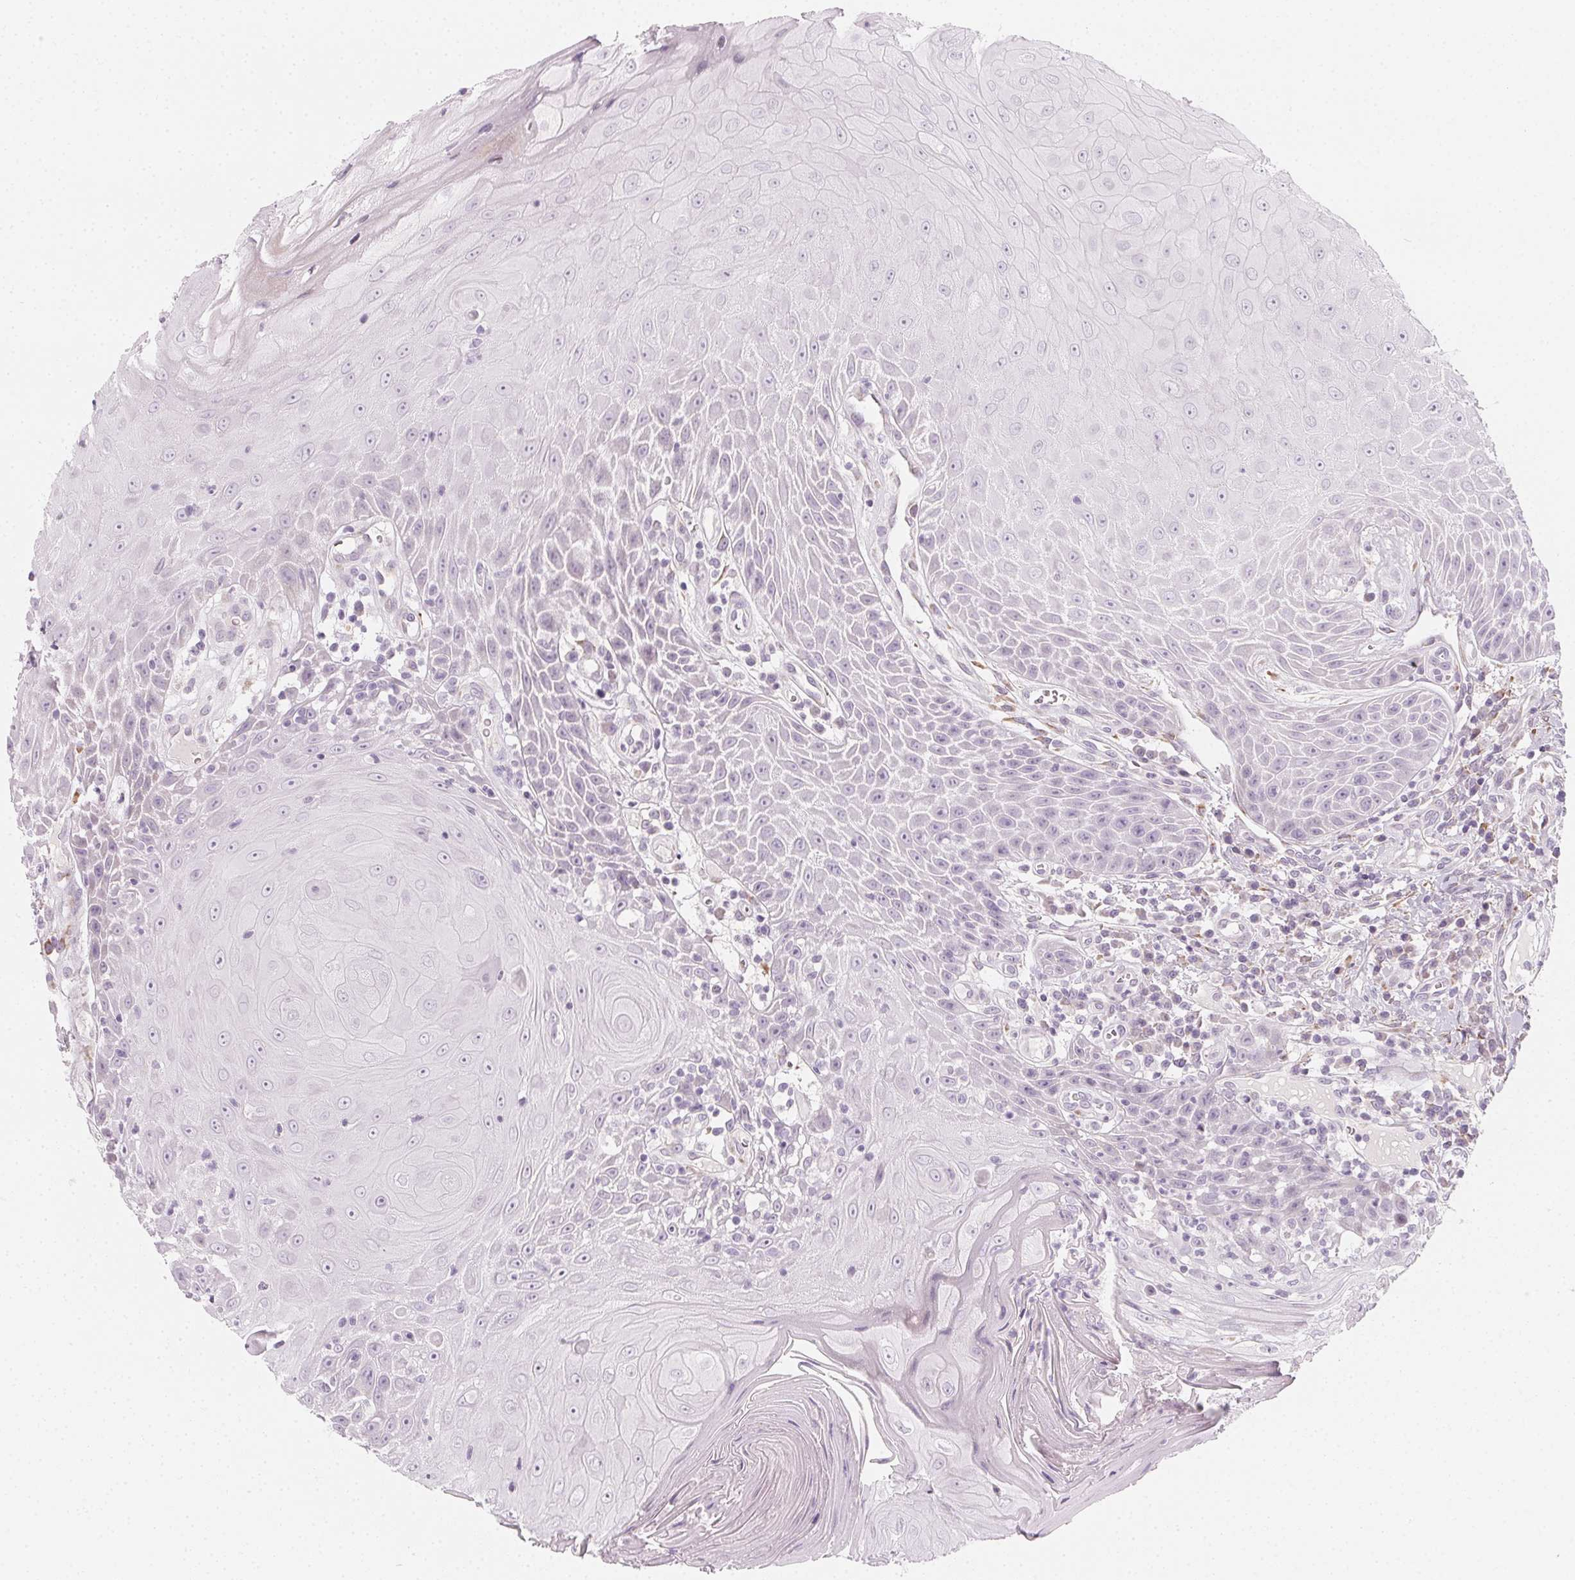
{"staining": {"intensity": "negative", "quantity": "none", "location": "none"}, "tissue": "head and neck cancer", "cell_type": "Tumor cells", "image_type": "cancer", "snomed": [{"axis": "morphology", "description": "Squamous cell carcinoma, NOS"}, {"axis": "topography", "description": "Head-Neck"}], "caption": "A histopathology image of human head and neck squamous cell carcinoma is negative for staining in tumor cells. (Brightfield microscopy of DAB immunohistochemistry (IHC) at high magnification).", "gene": "CCDC96", "patient": {"sex": "male", "age": 52}}